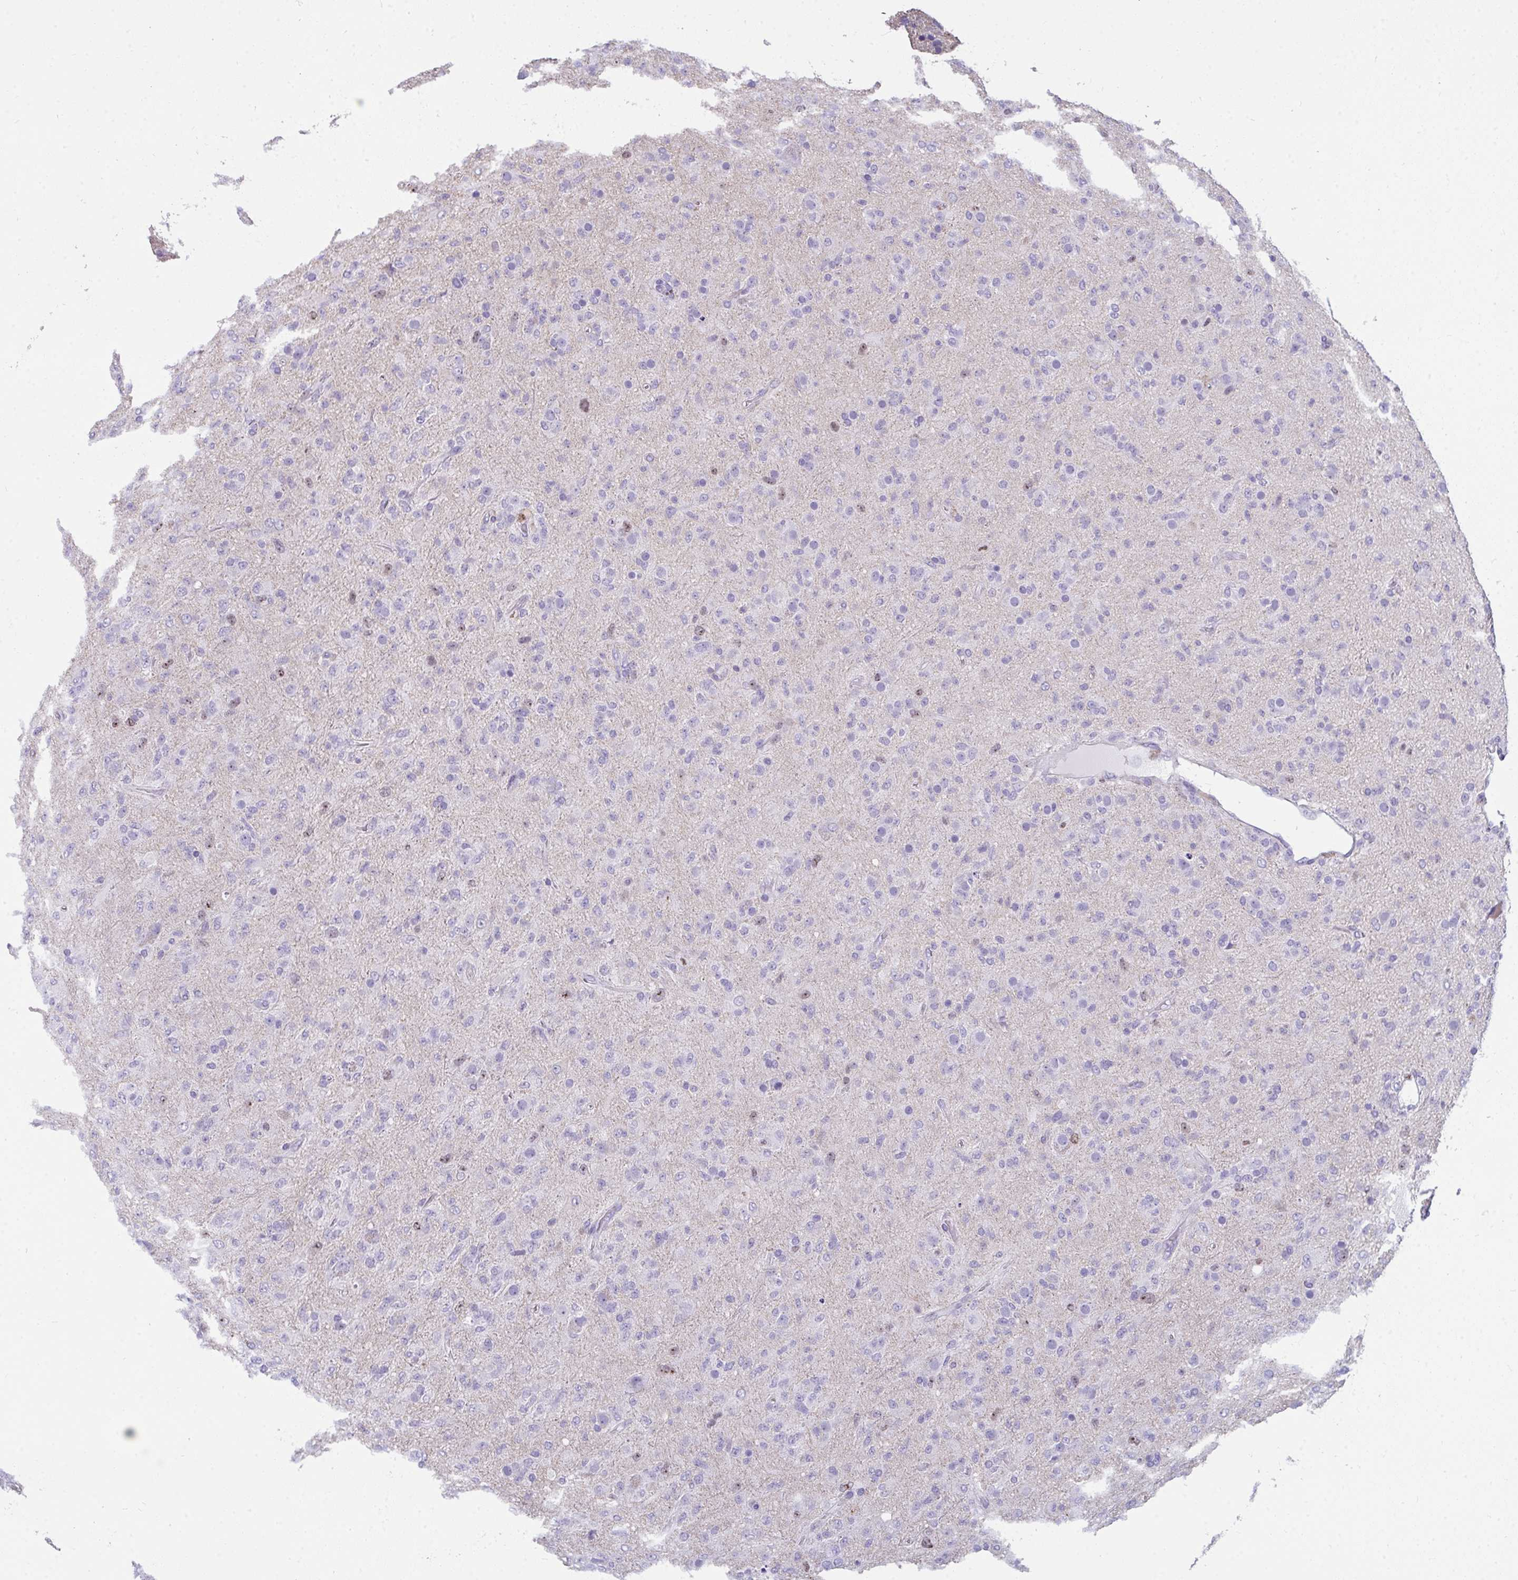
{"staining": {"intensity": "negative", "quantity": "none", "location": "none"}, "tissue": "glioma", "cell_type": "Tumor cells", "image_type": "cancer", "snomed": [{"axis": "morphology", "description": "Glioma, malignant, Low grade"}, {"axis": "topography", "description": "Brain"}], "caption": "This image is of malignant glioma (low-grade) stained with immunohistochemistry (IHC) to label a protein in brown with the nuclei are counter-stained blue. There is no positivity in tumor cells.", "gene": "SUZ12", "patient": {"sex": "male", "age": 65}}